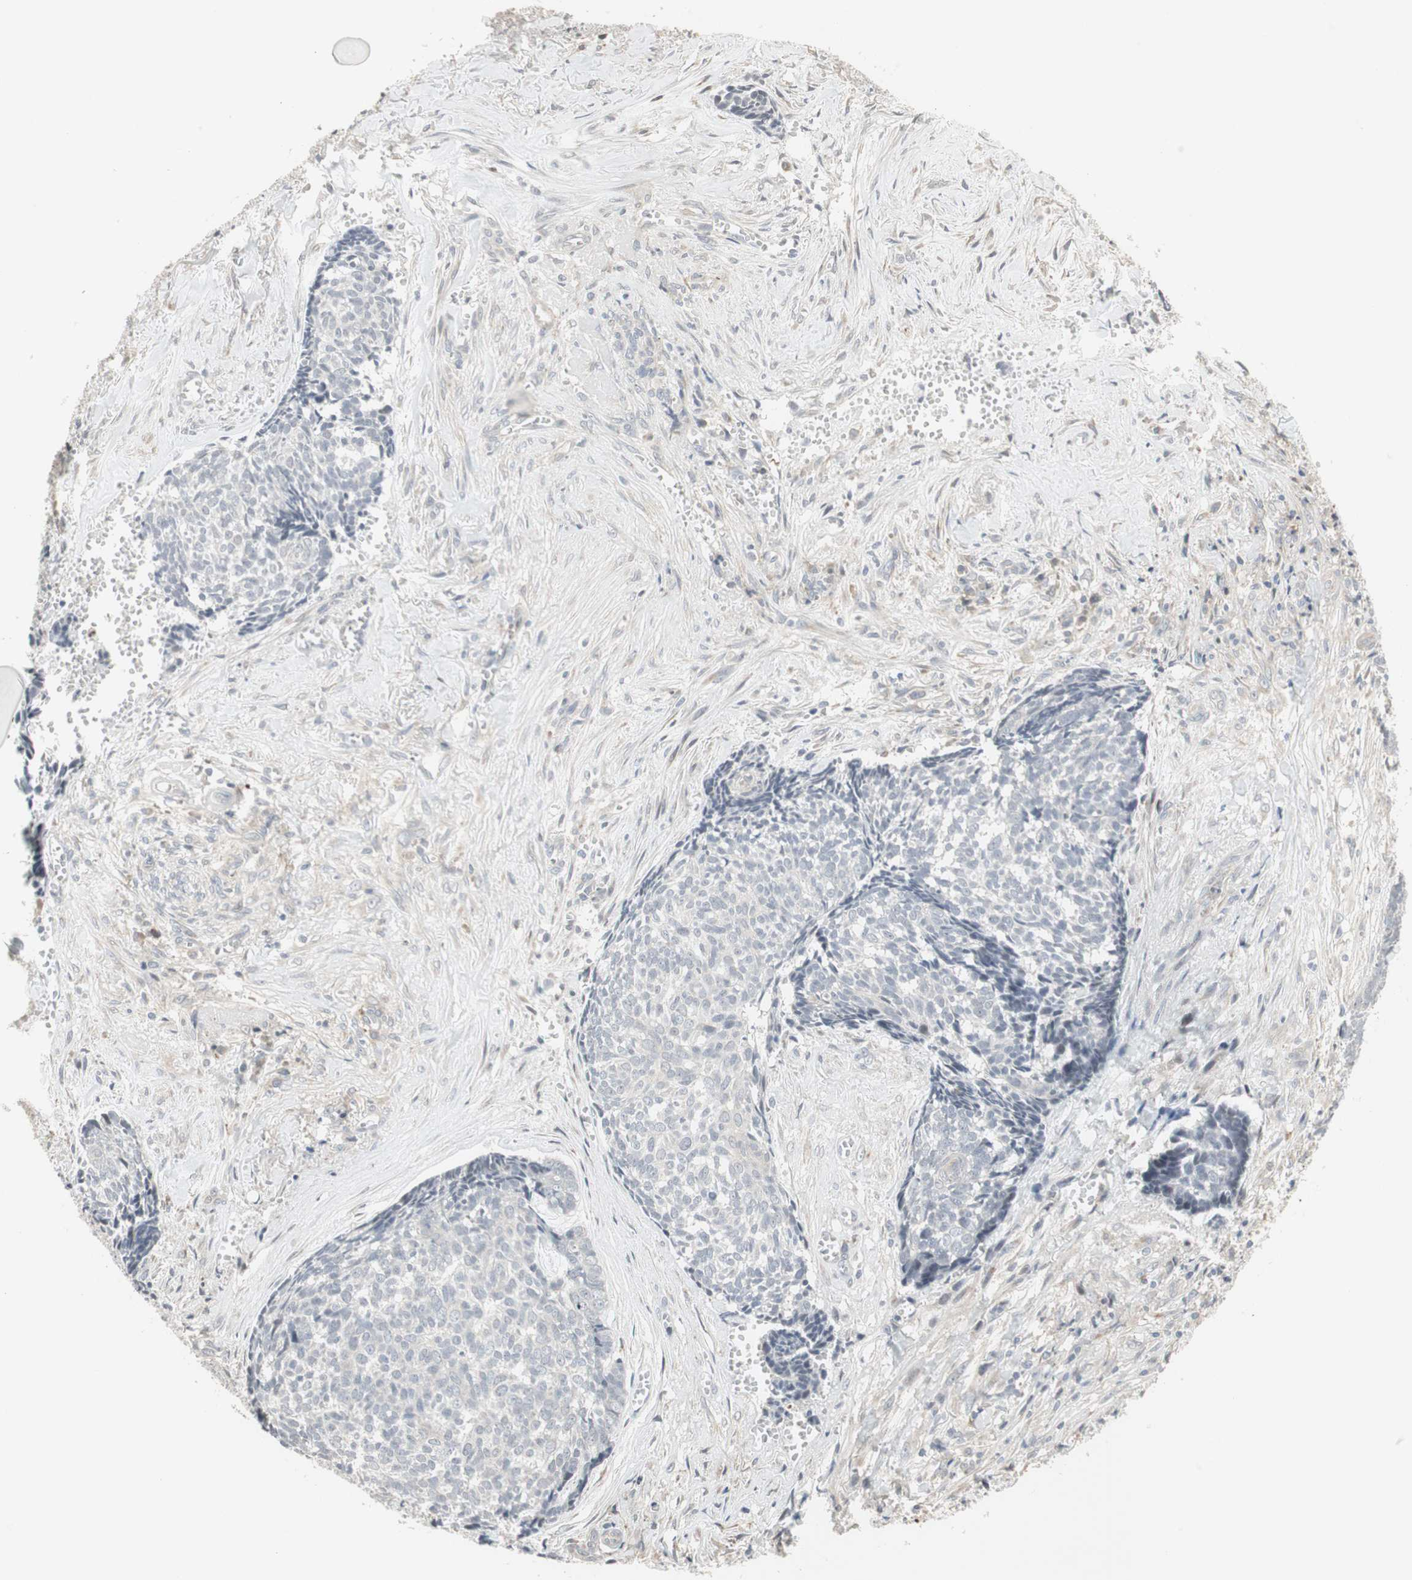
{"staining": {"intensity": "negative", "quantity": "none", "location": "none"}, "tissue": "skin cancer", "cell_type": "Tumor cells", "image_type": "cancer", "snomed": [{"axis": "morphology", "description": "Basal cell carcinoma"}, {"axis": "topography", "description": "Skin"}], "caption": "Tumor cells show no significant staining in skin cancer.", "gene": "SNX4", "patient": {"sex": "male", "age": 84}}